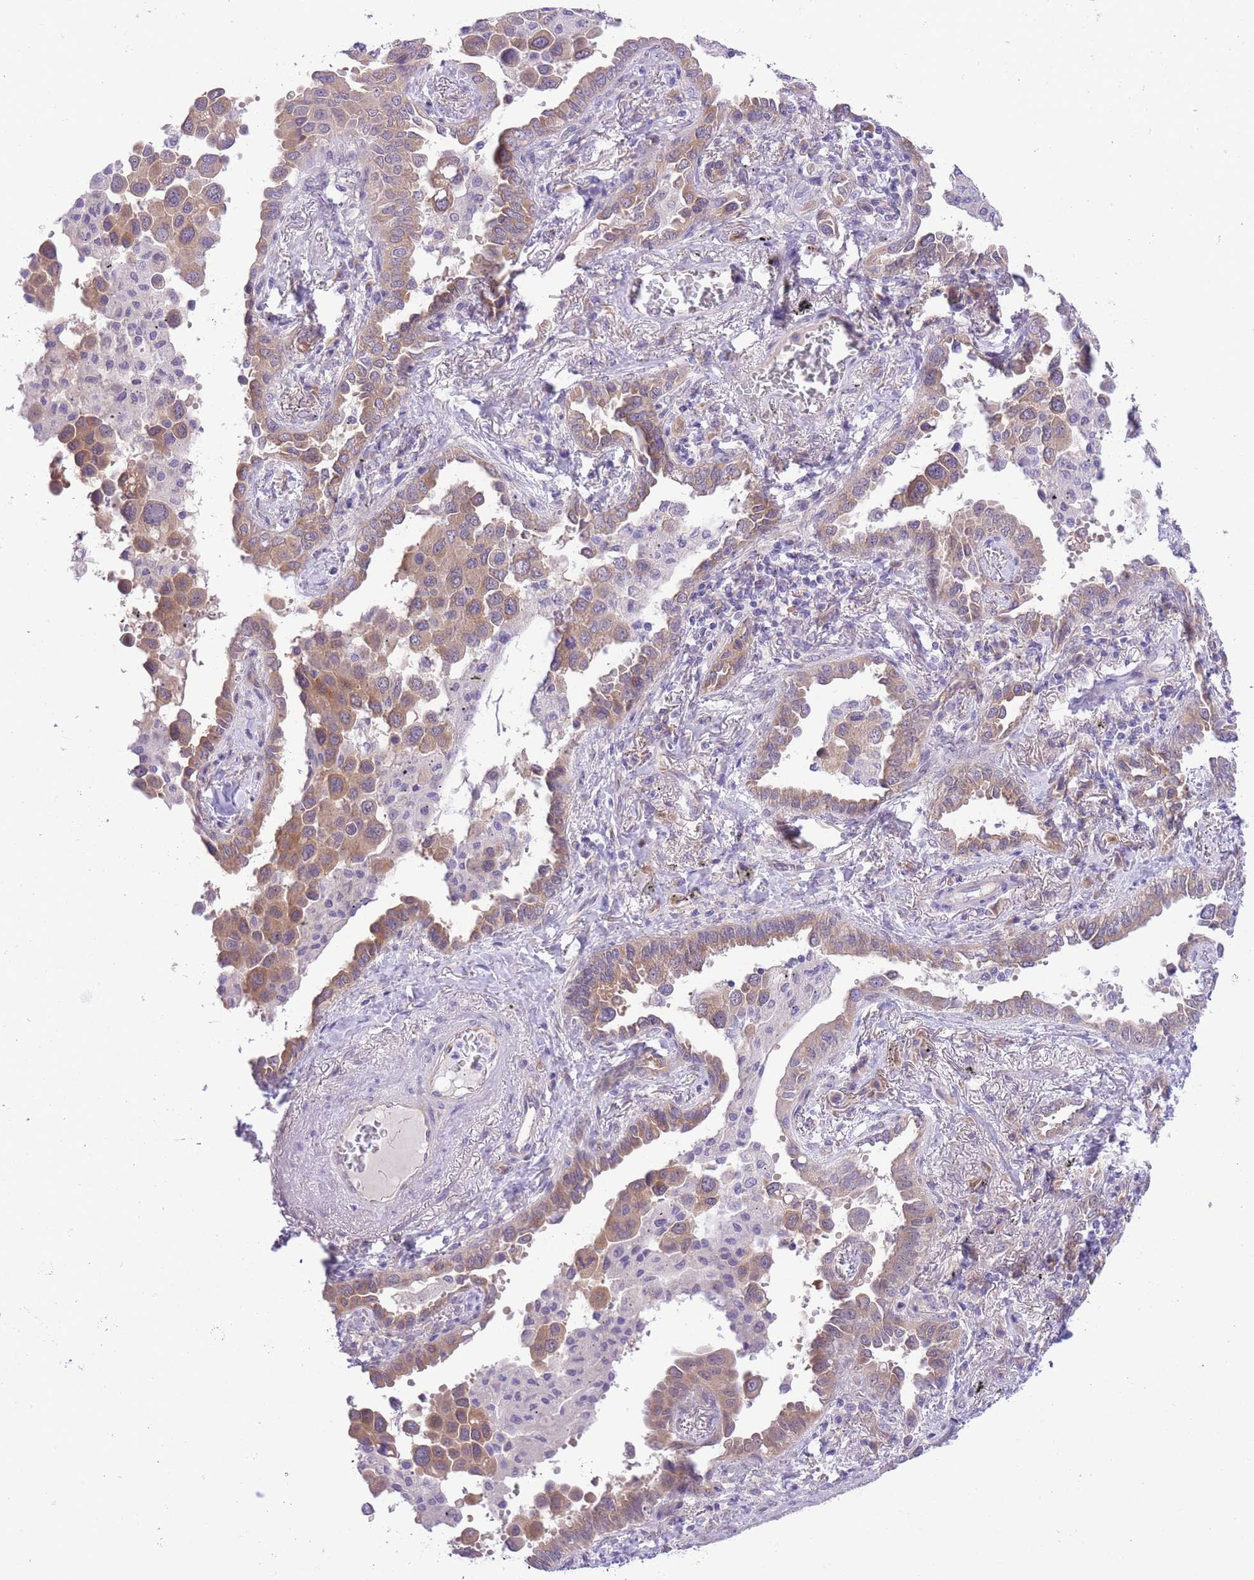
{"staining": {"intensity": "moderate", "quantity": ">75%", "location": "cytoplasmic/membranous"}, "tissue": "lung cancer", "cell_type": "Tumor cells", "image_type": "cancer", "snomed": [{"axis": "morphology", "description": "Adenocarcinoma, NOS"}, {"axis": "topography", "description": "Lung"}], "caption": "Brown immunohistochemical staining in lung adenocarcinoma demonstrates moderate cytoplasmic/membranous staining in approximately >75% of tumor cells. Nuclei are stained in blue.", "gene": "WWOX", "patient": {"sex": "male", "age": 67}}